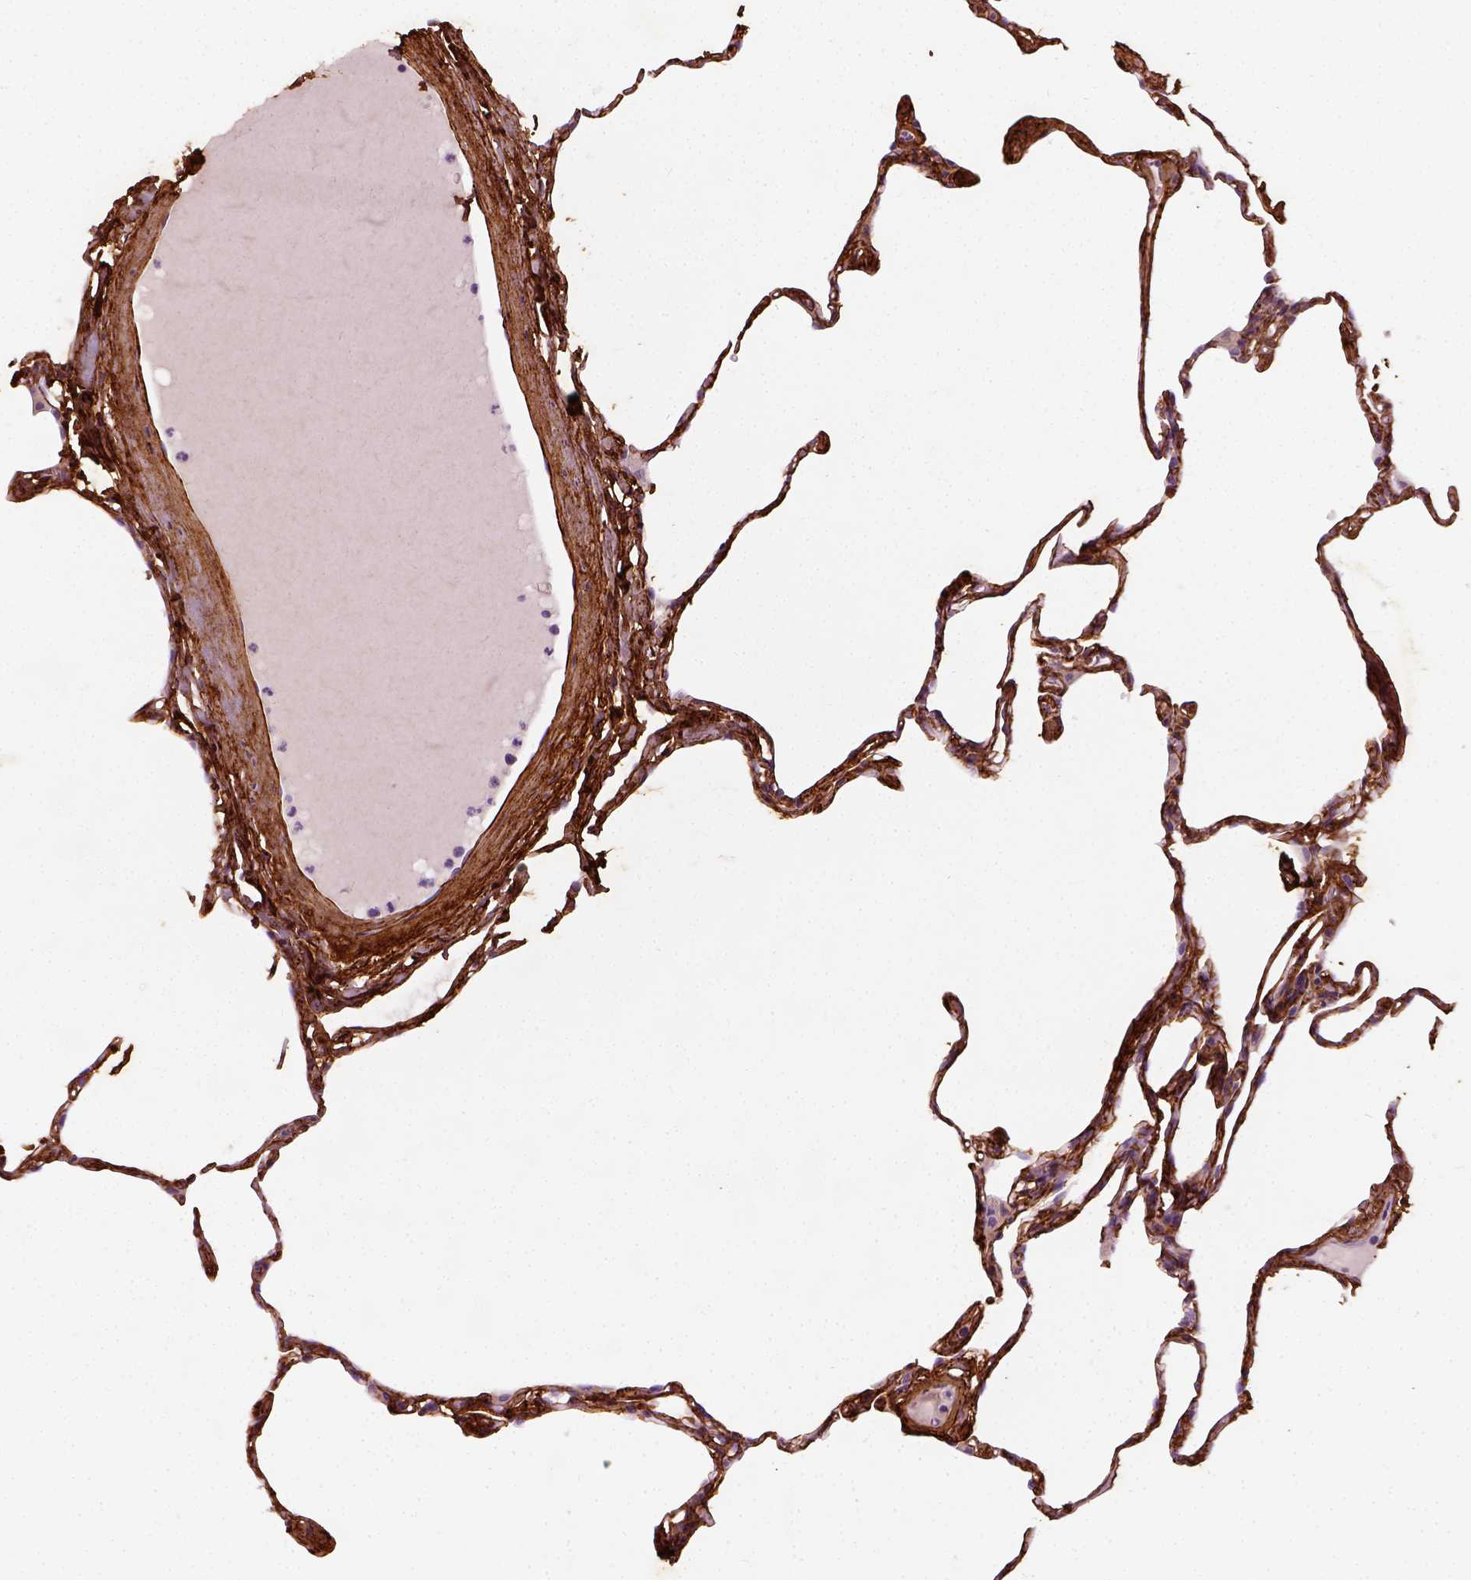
{"staining": {"intensity": "negative", "quantity": "none", "location": "none"}, "tissue": "lung", "cell_type": "Alveolar cells", "image_type": "normal", "snomed": [{"axis": "morphology", "description": "Normal tissue, NOS"}, {"axis": "topography", "description": "Lung"}], "caption": "Alveolar cells show no significant expression in benign lung.", "gene": "COL6A2", "patient": {"sex": "male", "age": 65}}